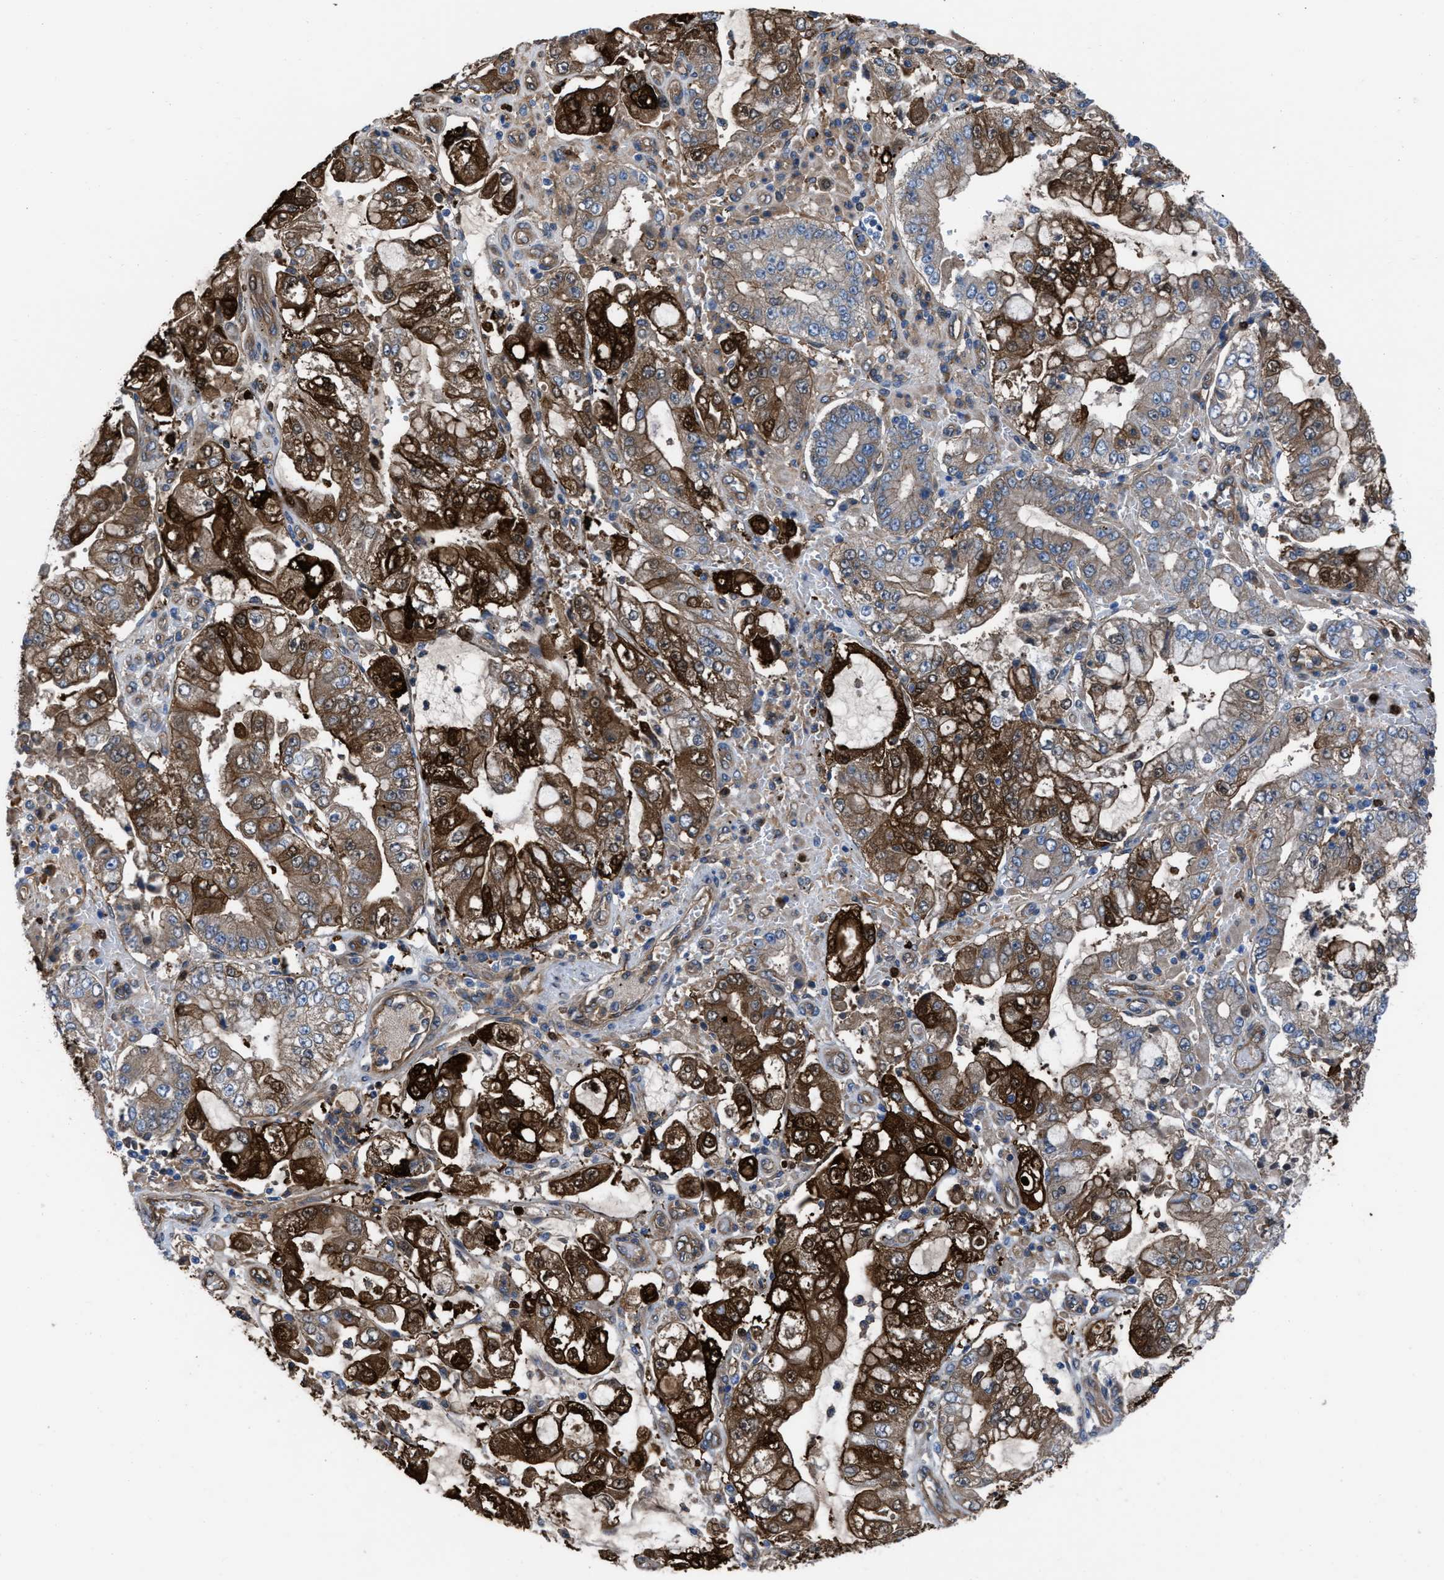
{"staining": {"intensity": "strong", "quantity": ">75%", "location": "cytoplasmic/membranous"}, "tissue": "stomach cancer", "cell_type": "Tumor cells", "image_type": "cancer", "snomed": [{"axis": "morphology", "description": "Adenocarcinoma, NOS"}, {"axis": "topography", "description": "Stomach"}], "caption": "A high amount of strong cytoplasmic/membranous expression is identified in approximately >75% of tumor cells in stomach adenocarcinoma tissue. Using DAB (brown) and hematoxylin (blue) stains, captured at high magnification using brightfield microscopy.", "gene": "TRIOBP", "patient": {"sex": "male", "age": 76}}